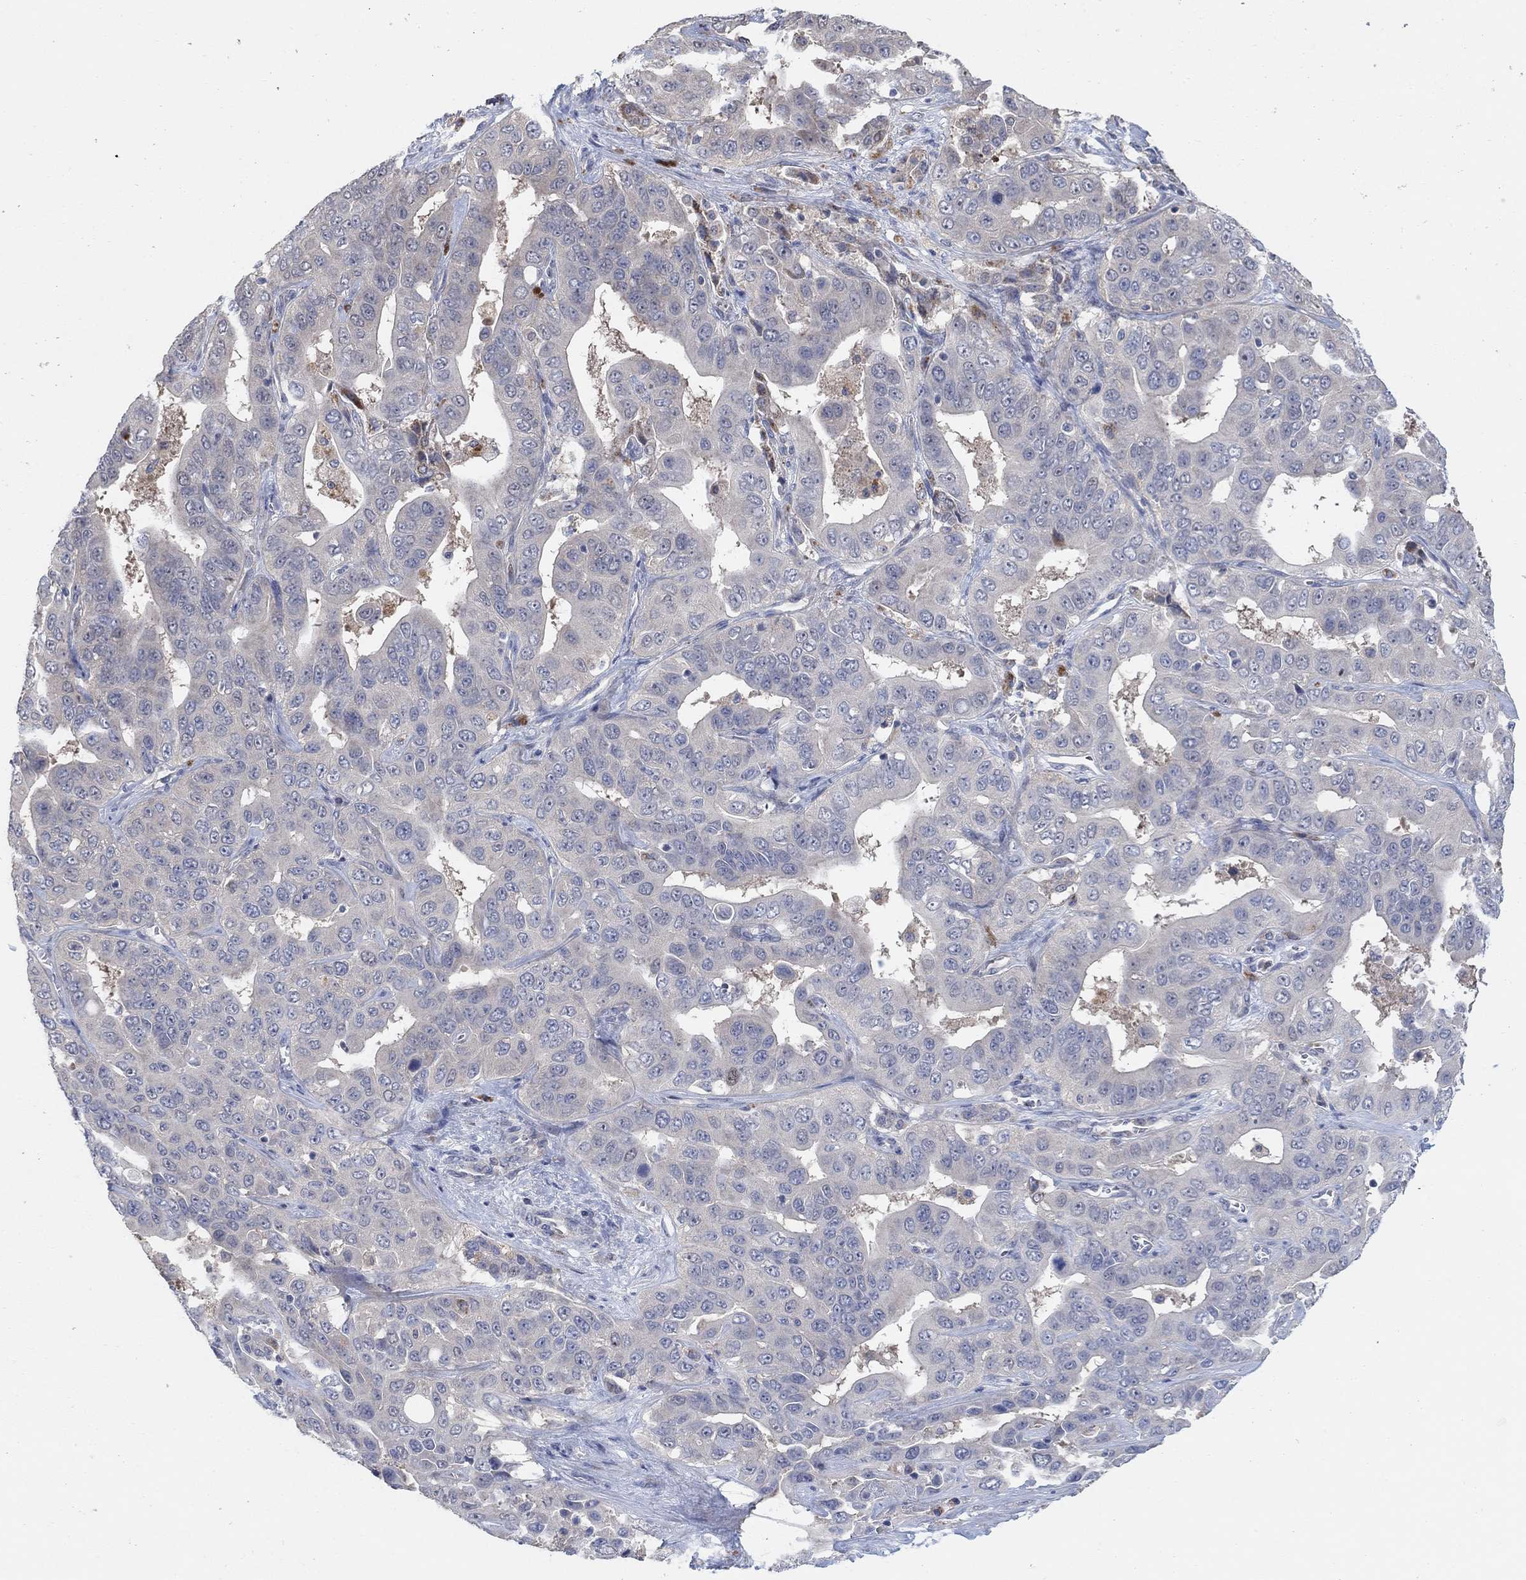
{"staining": {"intensity": "negative", "quantity": "none", "location": "none"}, "tissue": "liver cancer", "cell_type": "Tumor cells", "image_type": "cancer", "snomed": [{"axis": "morphology", "description": "Cholangiocarcinoma"}, {"axis": "topography", "description": "Liver"}], "caption": "Tumor cells show no significant staining in liver cancer.", "gene": "CNTF", "patient": {"sex": "female", "age": 52}}